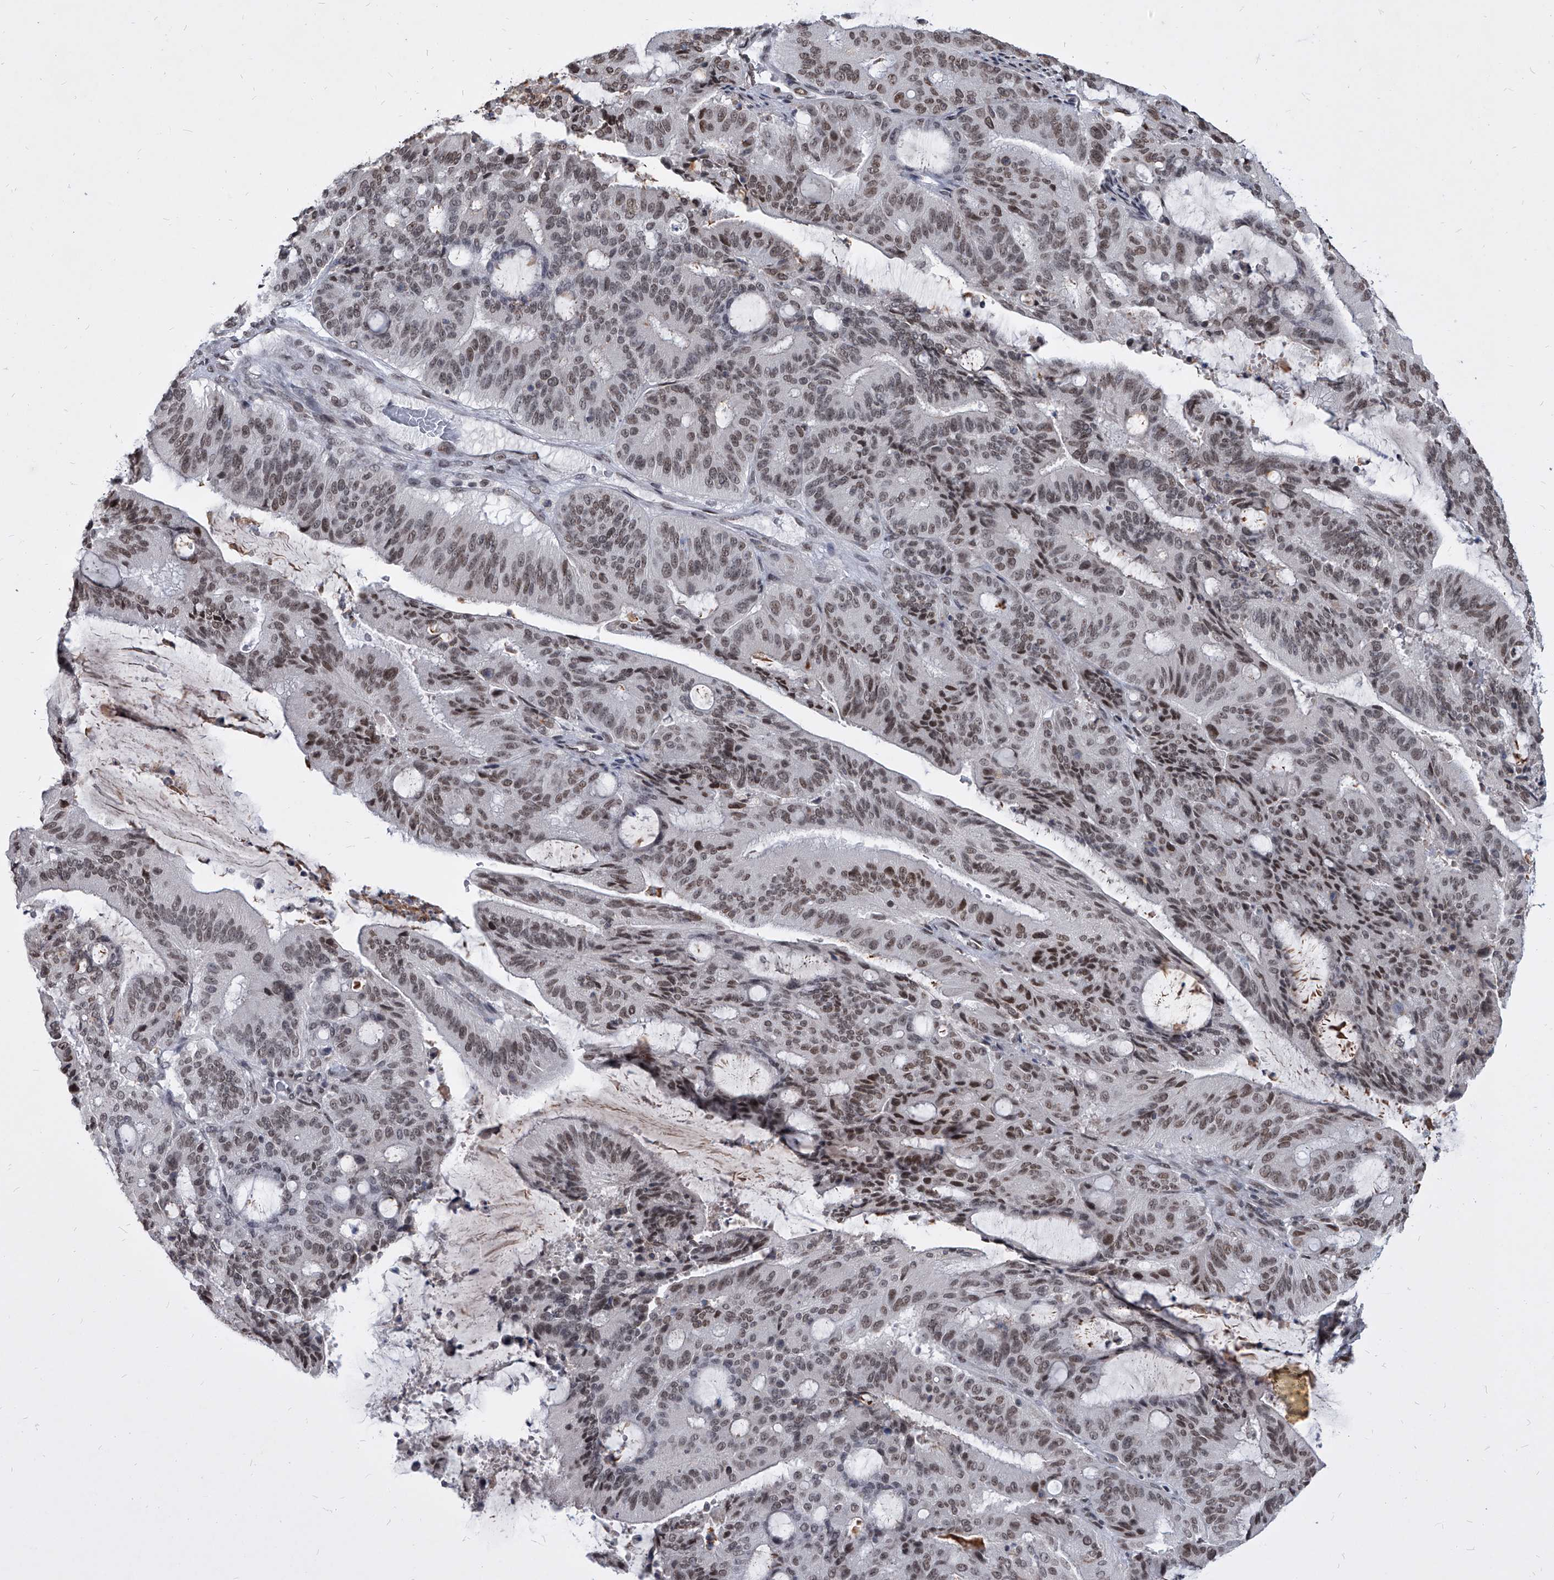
{"staining": {"intensity": "moderate", "quantity": ">75%", "location": "nuclear"}, "tissue": "liver cancer", "cell_type": "Tumor cells", "image_type": "cancer", "snomed": [{"axis": "morphology", "description": "Normal tissue, NOS"}, {"axis": "morphology", "description": "Cholangiocarcinoma"}, {"axis": "topography", "description": "Liver"}, {"axis": "topography", "description": "Peripheral nerve tissue"}], "caption": "Brown immunohistochemical staining in liver cancer shows moderate nuclear positivity in approximately >75% of tumor cells.", "gene": "PPIL4", "patient": {"sex": "female", "age": 73}}